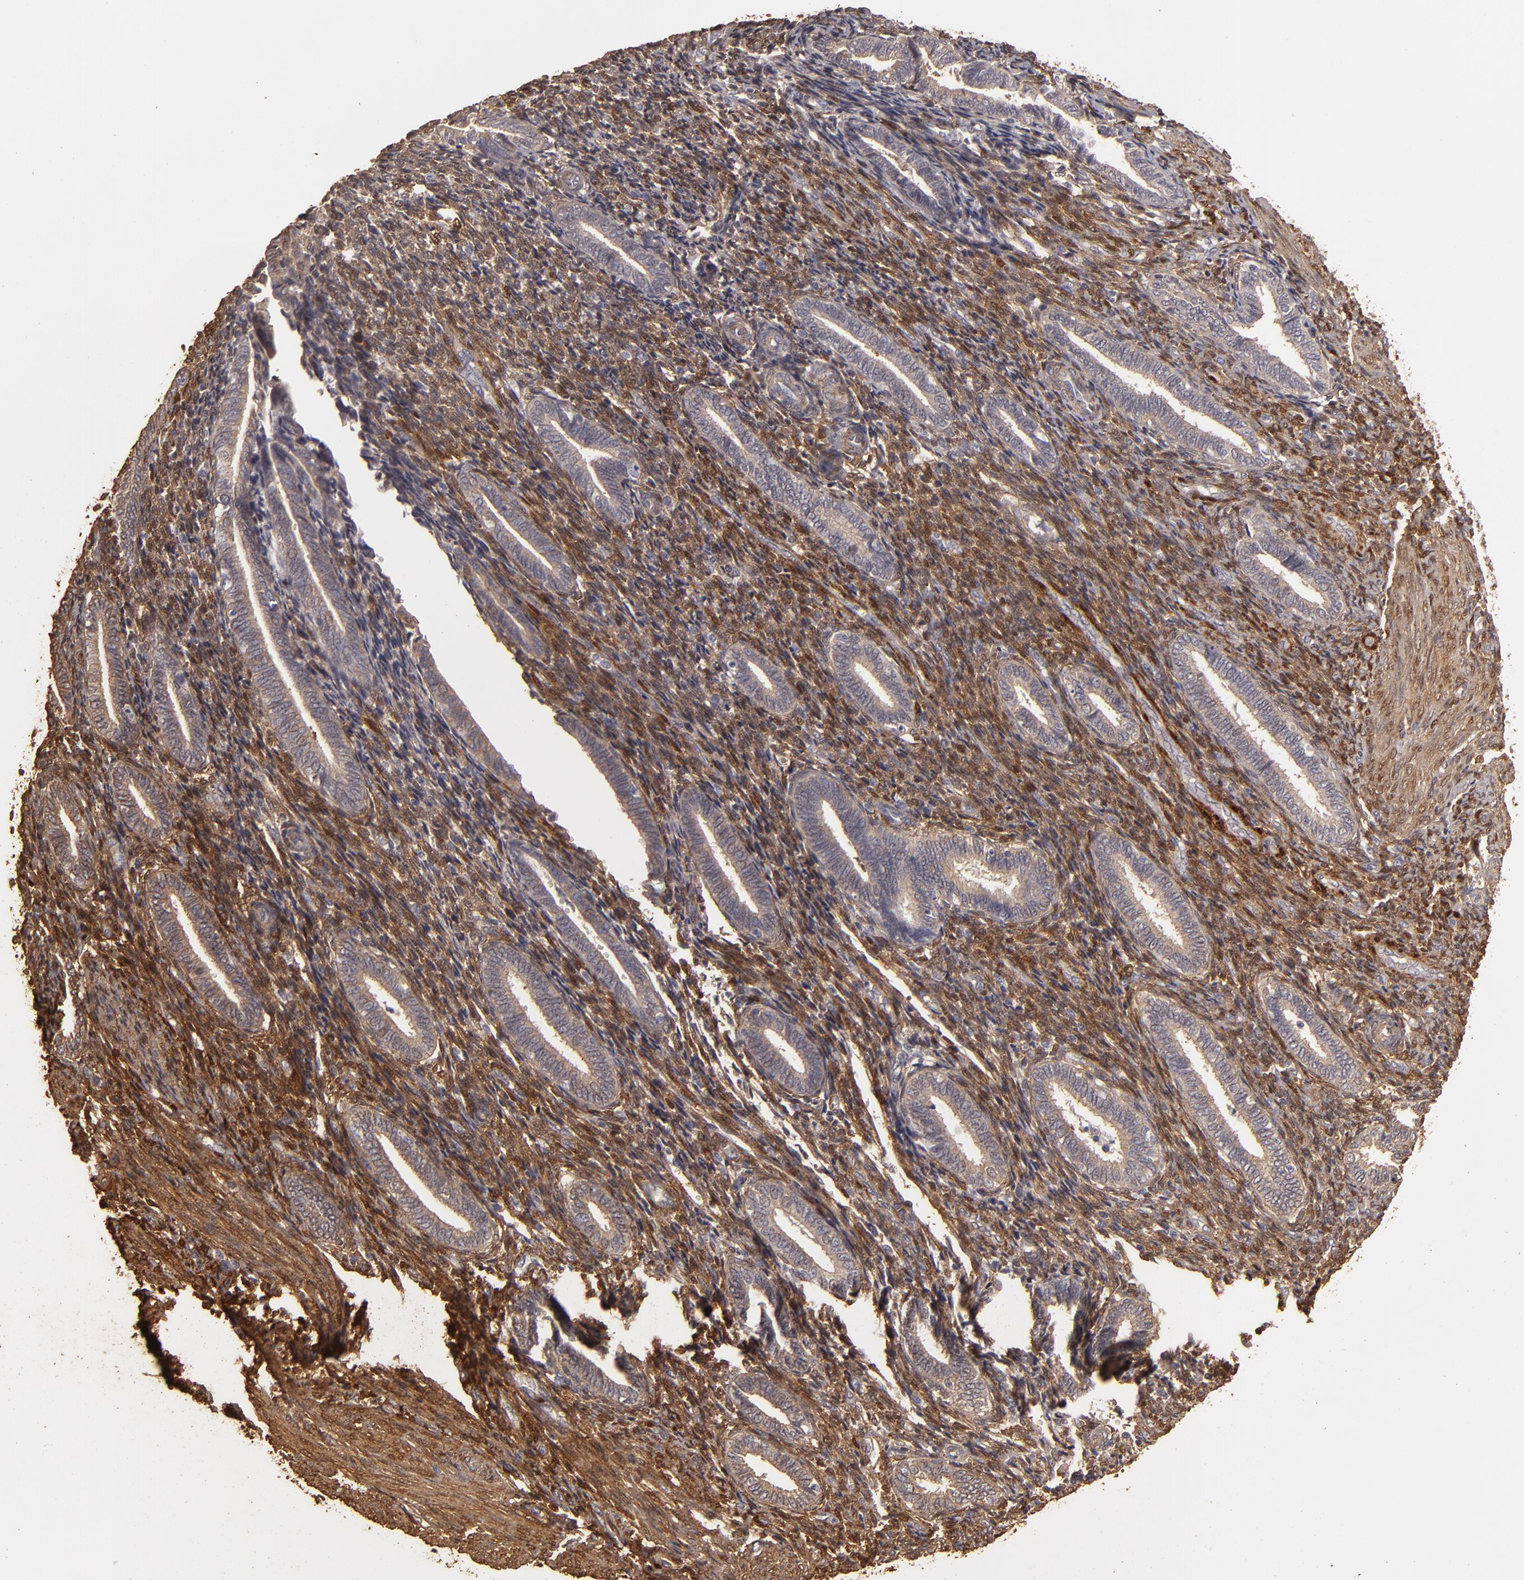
{"staining": {"intensity": "moderate", "quantity": ">75%", "location": "cytoplasmic/membranous"}, "tissue": "endometrium", "cell_type": "Cells in endometrial stroma", "image_type": "normal", "snomed": [{"axis": "morphology", "description": "Normal tissue, NOS"}, {"axis": "topography", "description": "Endometrium"}], "caption": "Moderate cytoplasmic/membranous expression for a protein is appreciated in approximately >75% of cells in endometrial stroma of normal endometrium using immunohistochemistry.", "gene": "HSPB6", "patient": {"sex": "female", "age": 27}}